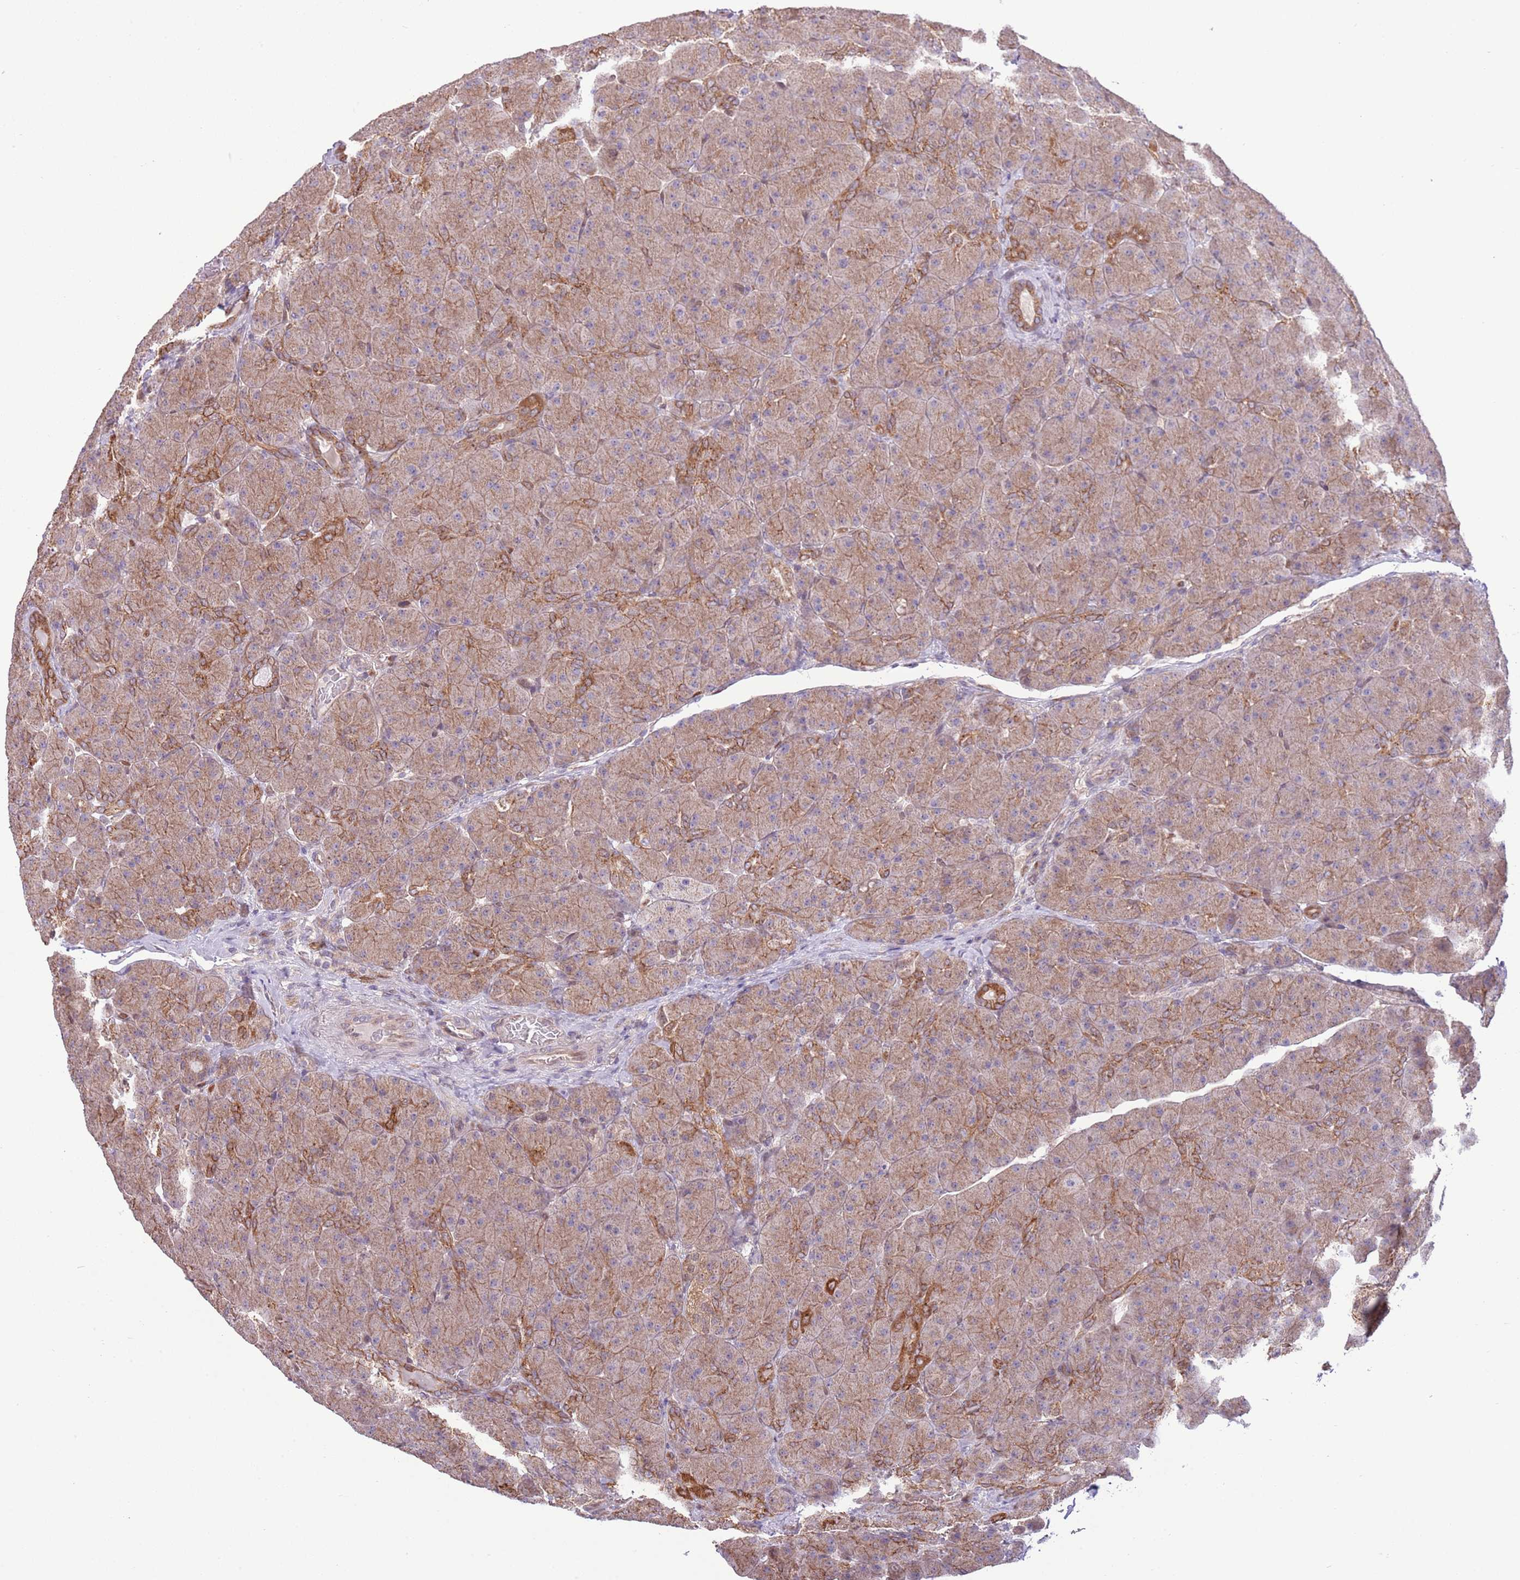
{"staining": {"intensity": "moderate", "quantity": ">75%", "location": "cytoplasmic/membranous"}, "tissue": "pancreas", "cell_type": "Exocrine glandular cells", "image_type": "normal", "snomed": [{"axis": "morphology", "description": "Normal tissue, NOS"}, {"axis": "topography", "description": "Pancreas"}], "caption": "Pancreas was stained to show a protein in brown. There is medium levels of moderate cytoplasmic/membranous staining in approximately >75% of exocrine glandular cells. The protein is stained brown, and the nuclei are stained in blue (DAB (3,3'-diaminobenzidine) IHC with brightfield microscopy, high magnification).", "gene": "ARL2BP", "patient": {"sex": "male", "age": 66}}